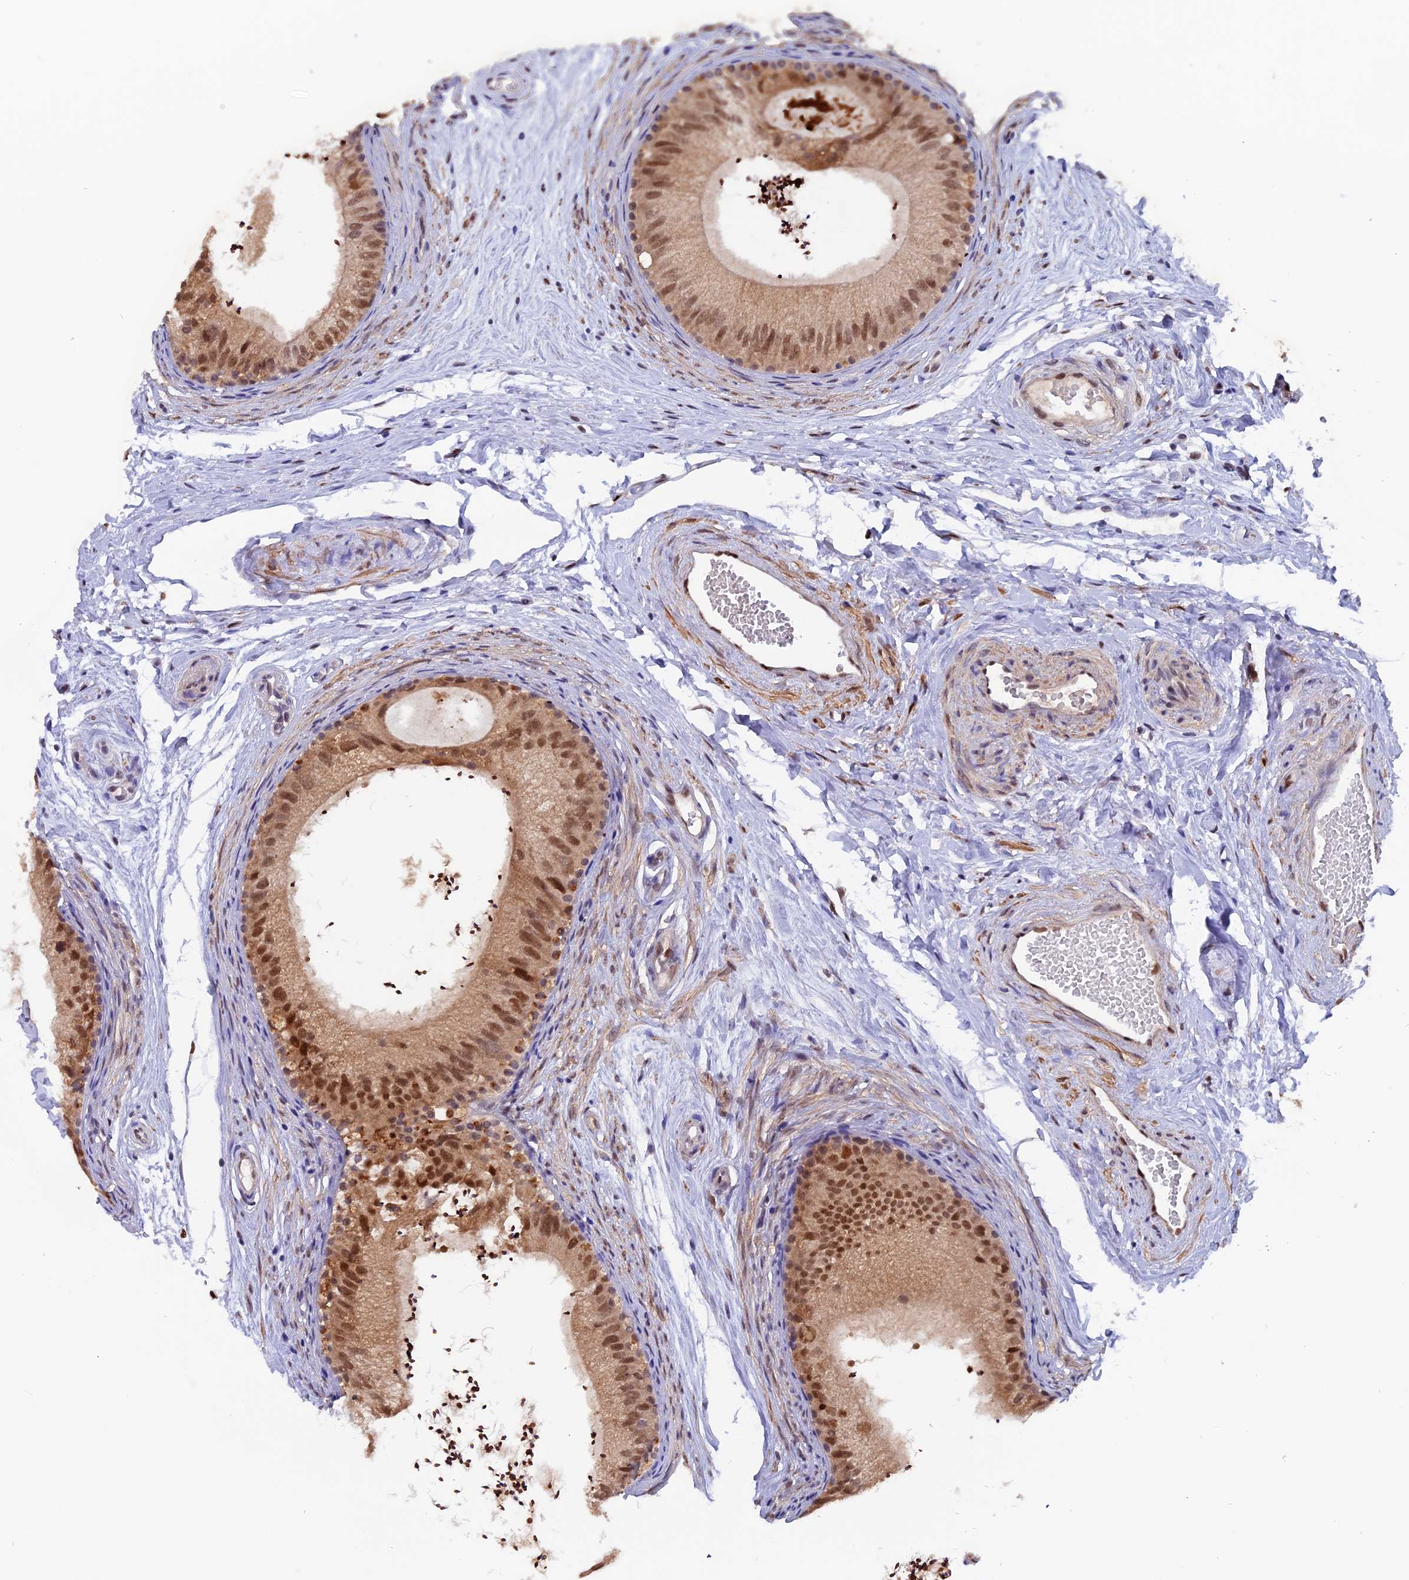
{"staining": {"intensity": "moderate", "quantity": ">75%", "location": "cytoplasmic/membranous,nuclear"}, "tissue": "epididymis", "cell_type": "Glandular cells", "image_type": "normal", "snomed": [{"axis": "morphology", "description": "Normal tissue, NOS"}, {"axis": "topography", "description": "Epididymis"}], "caption": "Immunohistochemistry micrograph of benign epididymis: human epididymis stained using immunohistochemistry (IHC) demonstrates medium levels of moderate protein expression localized specifically in the cytoplasmic/membranous,nuclear of glandular cells, appearing as a cytoplasmic/membranous,nuclear brown color.", "gene": "FAM118B", "patient": {"sex": "male", "age": 56}}